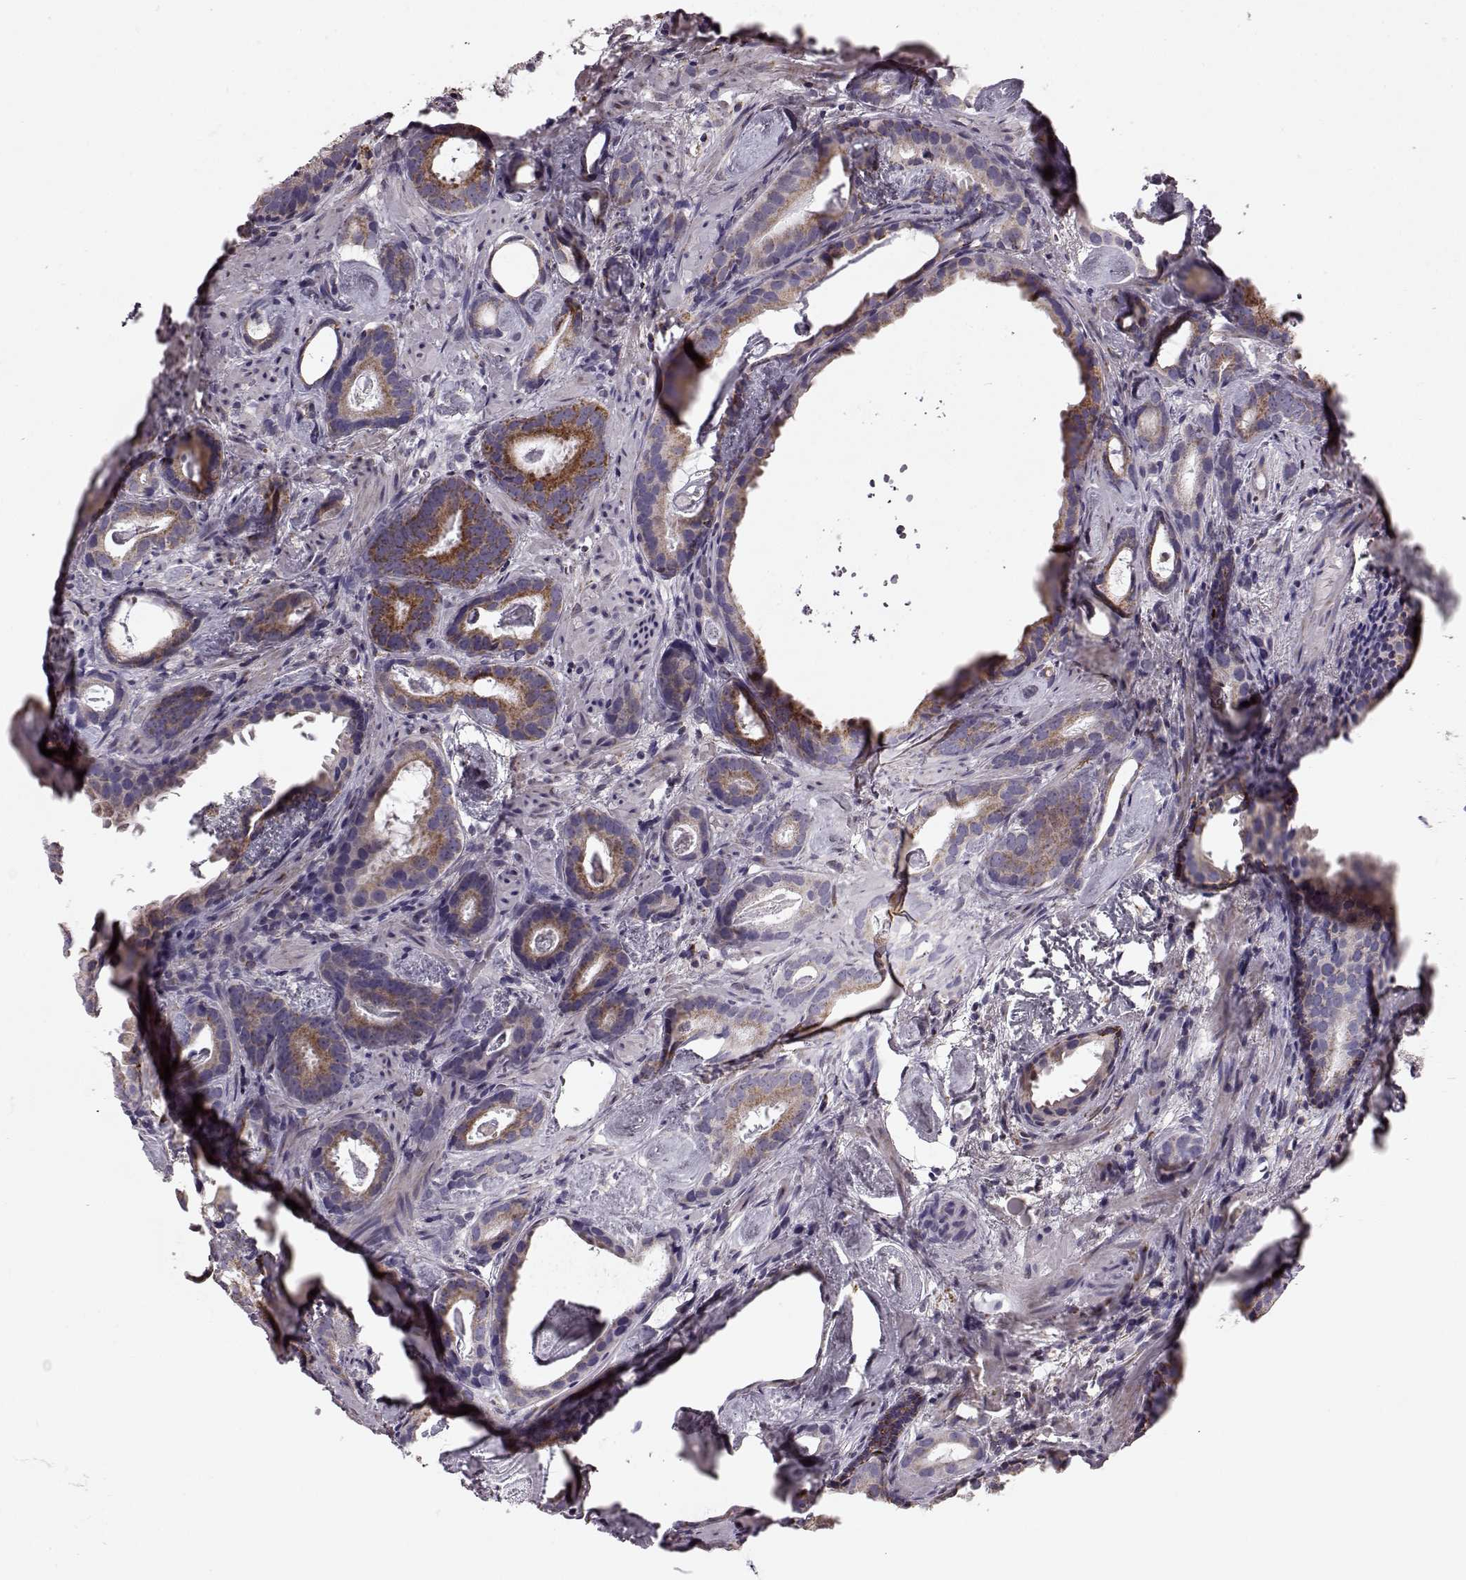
{"staining": {"intensity": "strong", "quantity": ">75%", "location": "cytoplasmic/membranous"}, "tissue": "prostate cancer", "cell_type": "Tumor cells", "image_type": "cancer", "snomed": [{"axis": "morphology", "description": "Adenocarcinoma, Low grade"}, {"axis": "topography", "description": "Prostate and seminal vesicle, NOS"}], "caption": "A brown stain highlights strong cytoplasmic/membranous staining of a protein in prostate low-grade adenocarcinoma tumor cells. Nuclei are stained in blue.", "gene": "ATP5MF", "patient": {"sex": "male", "age": 71}}